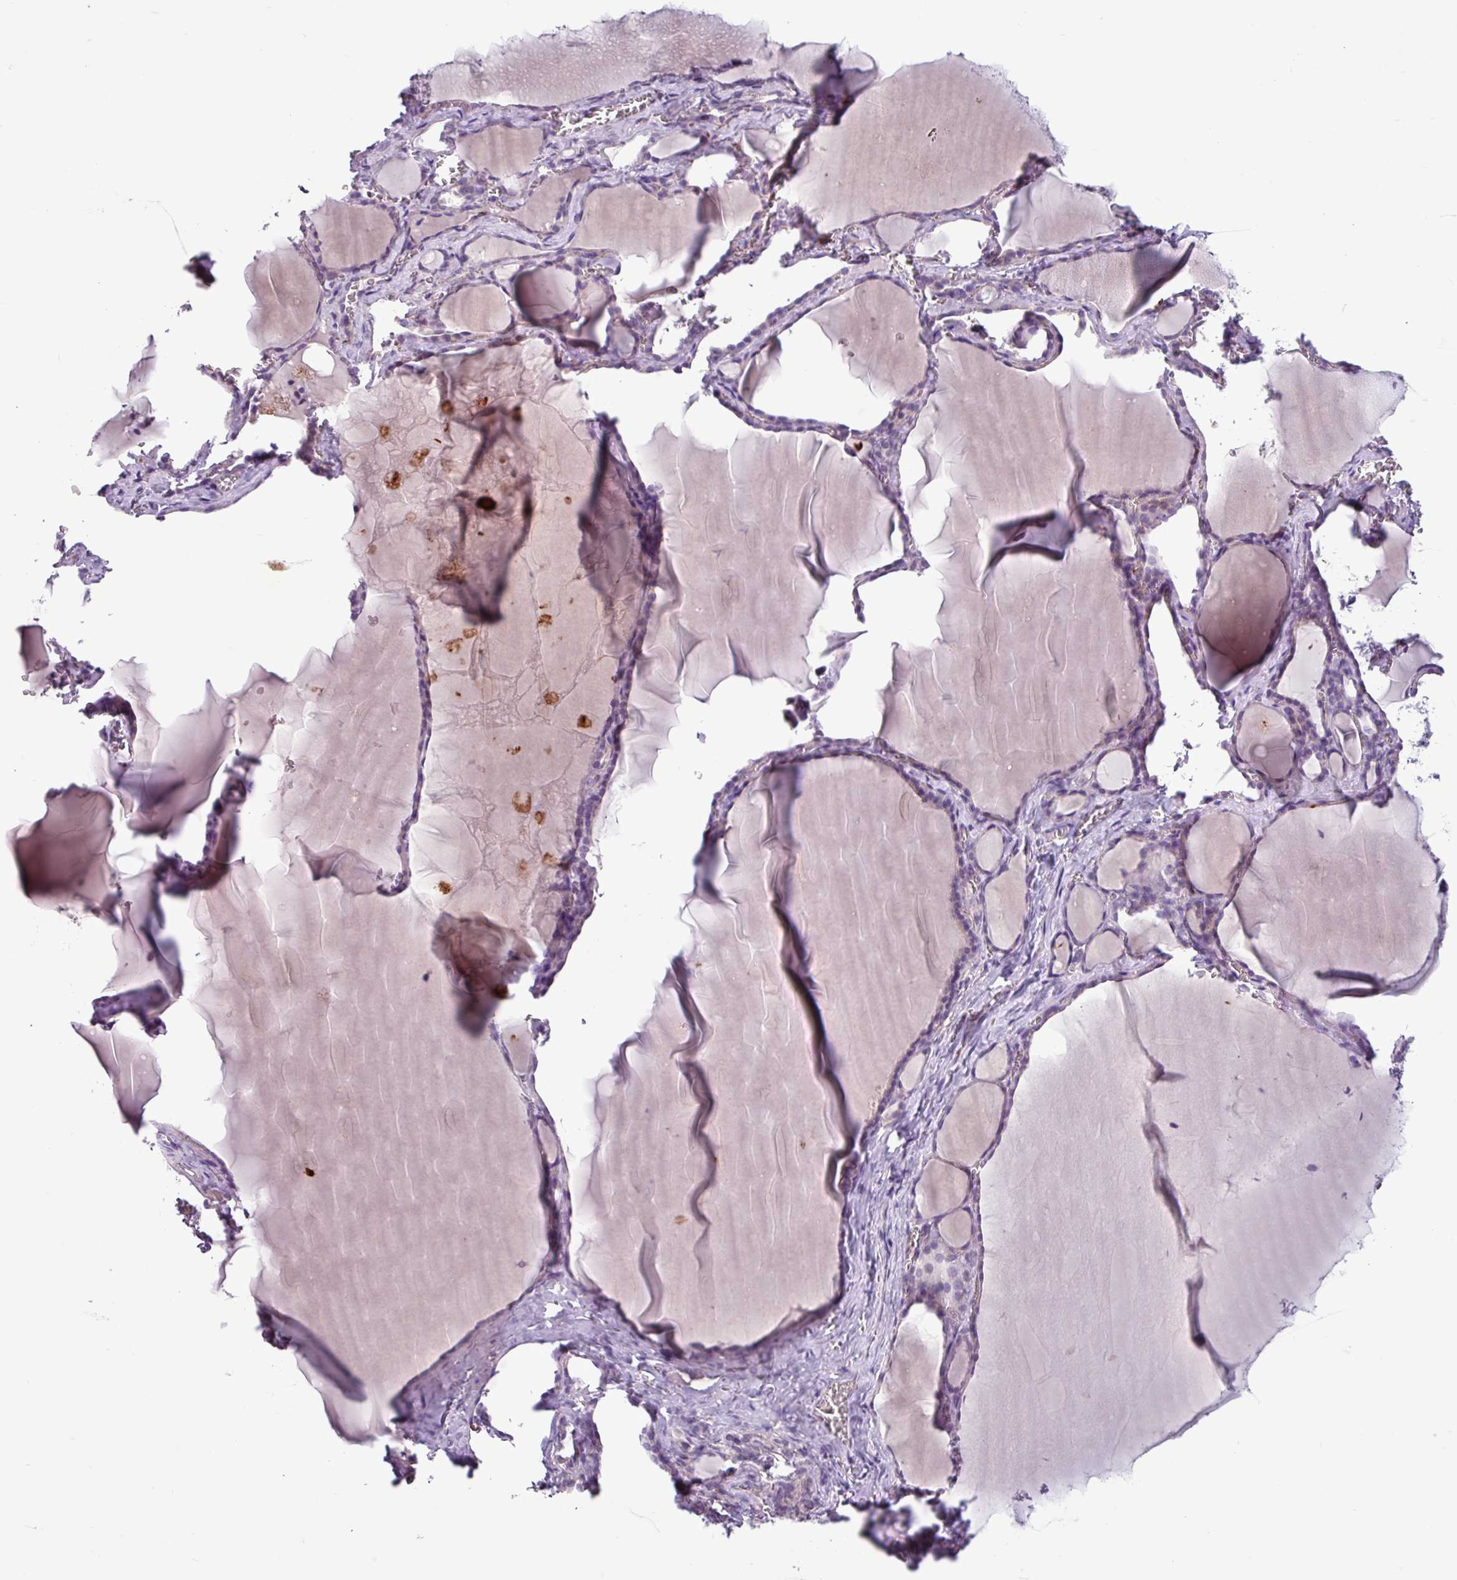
{"staining": {"intensity": "negative", "quantity": "none", "location": "none"}, "tissue": "thyroid gland", "cell_type": "Glandular cells", "image_type": "normal", "snomed": [{"axis": "morphology", "description": "Normal tissue, NOS"}, {"axis": "topography", "description": "Thyroid gland"}], "caption": "Immunohistochemistry of normal thyroid gland displays no positivity in glandular cells.", "gene": "C9orf24", "patient": {"sex": "female", "age": 49}}